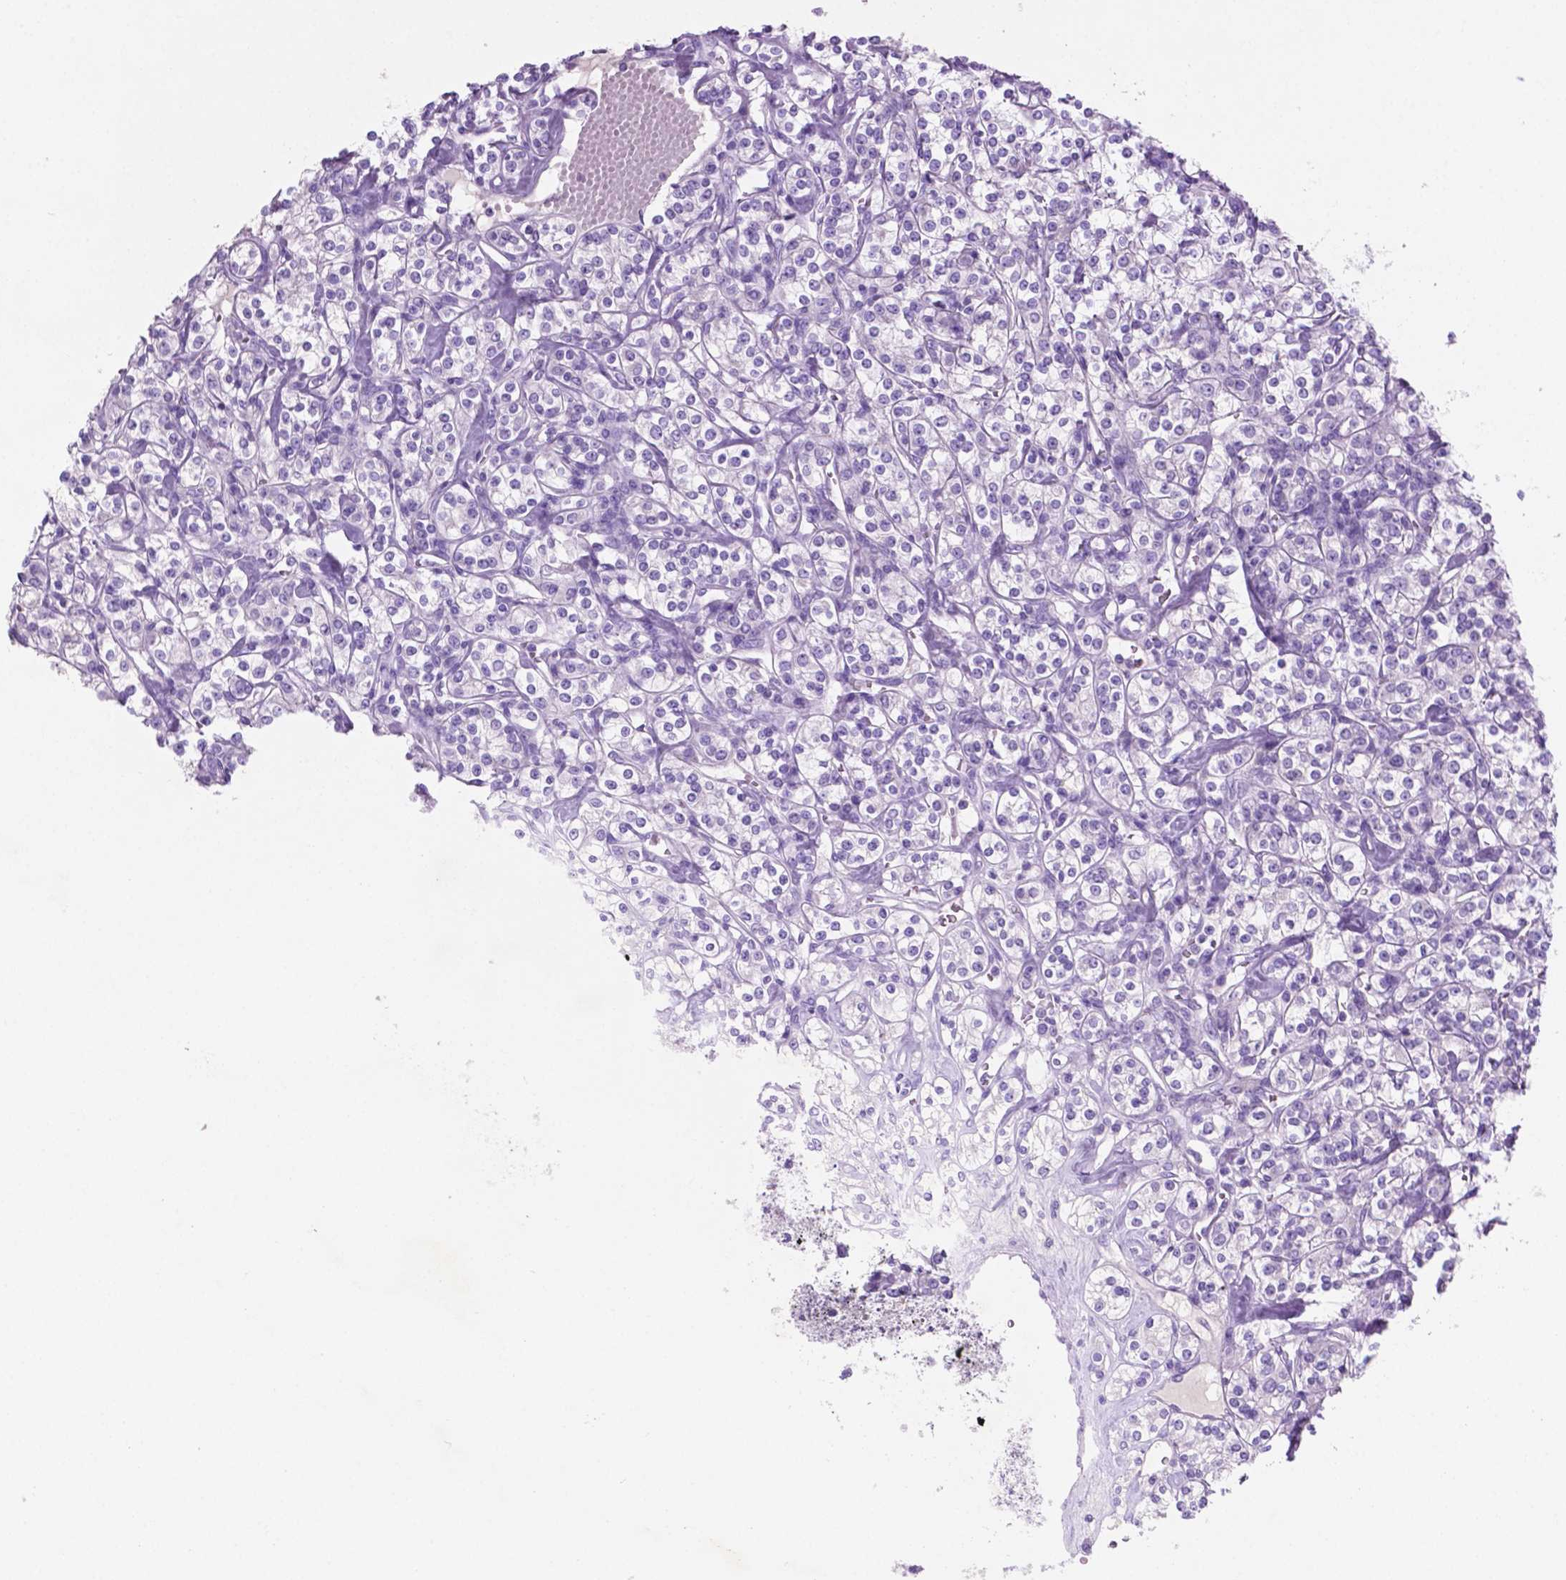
{"staining": {"intensity": "negative", "quantity": "none", "location": "none"}, "tissue": "renal cancer", "cell_type": "Tumor cells", "image_type": "cancer", "snomed": [{"axis": "morphology", "description": "Adenocarcinoma, NOS"}, {"axis": "topography", "description": "Kidney"}], "caption": "Tumor cells are negative for brown protein staining in renal cancer. (Brightfield microscopy of DAB immunohistochemistry at high magnification).", "gene": "POU4F1", "patient": {"sex": "male", "age": 77}}